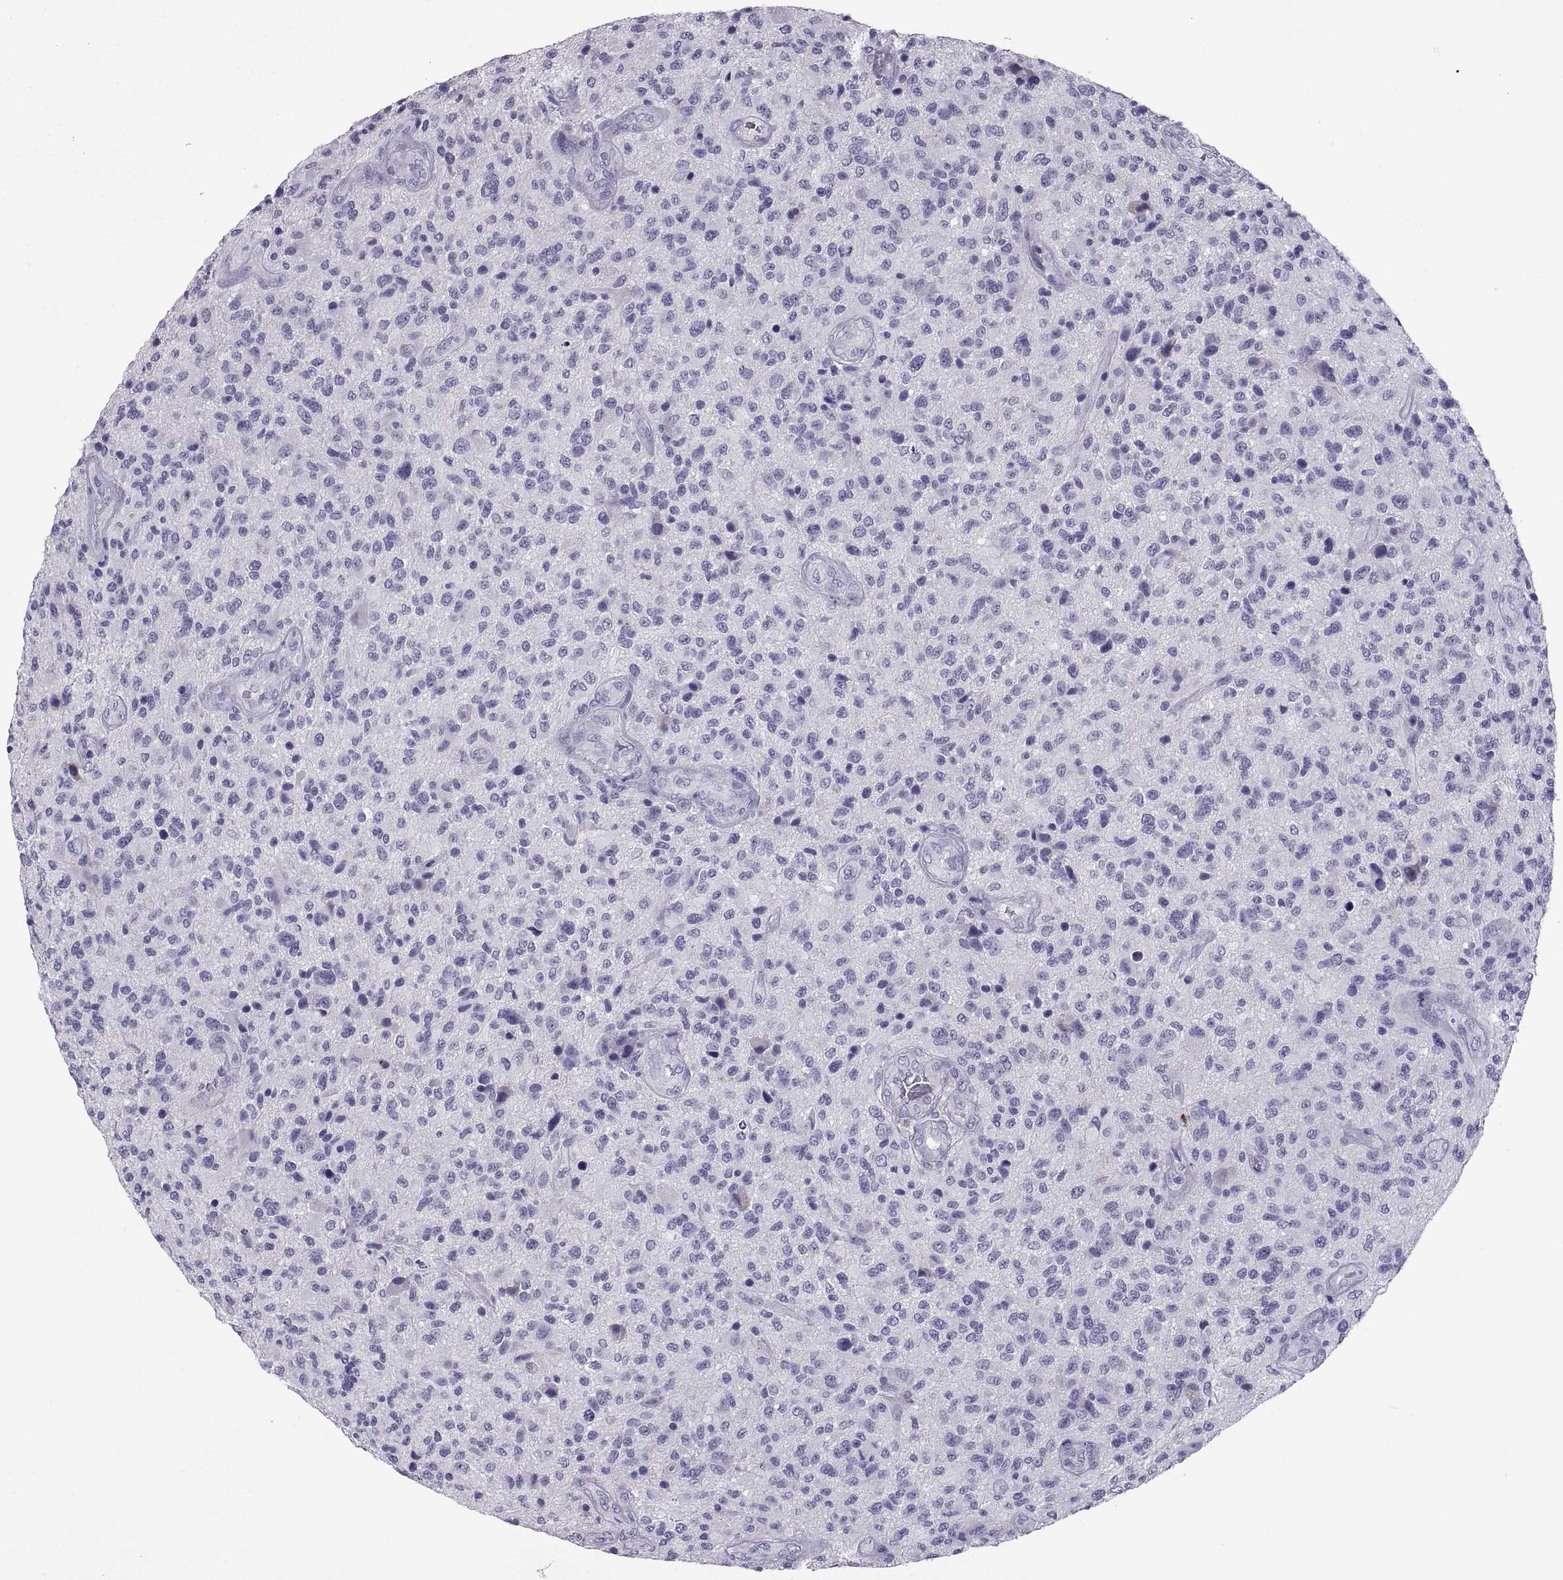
{"staining": {"intensity": "negative", "quantity": "none", "location": "none"}, "tissue": "glioma", "cell_type": "Tumor cells", "image_type": "cancer", "snomed": [{"axis": "morphology", "description": "Glioma, malignant, High grade"}, {"axis": "topography", "description": "Brain"}], "caption": "Image shows no protein expression in tumor cells of glioma tissue.", "gene": "IGSF1", "patient": {"sex": "male", "age": 47}}